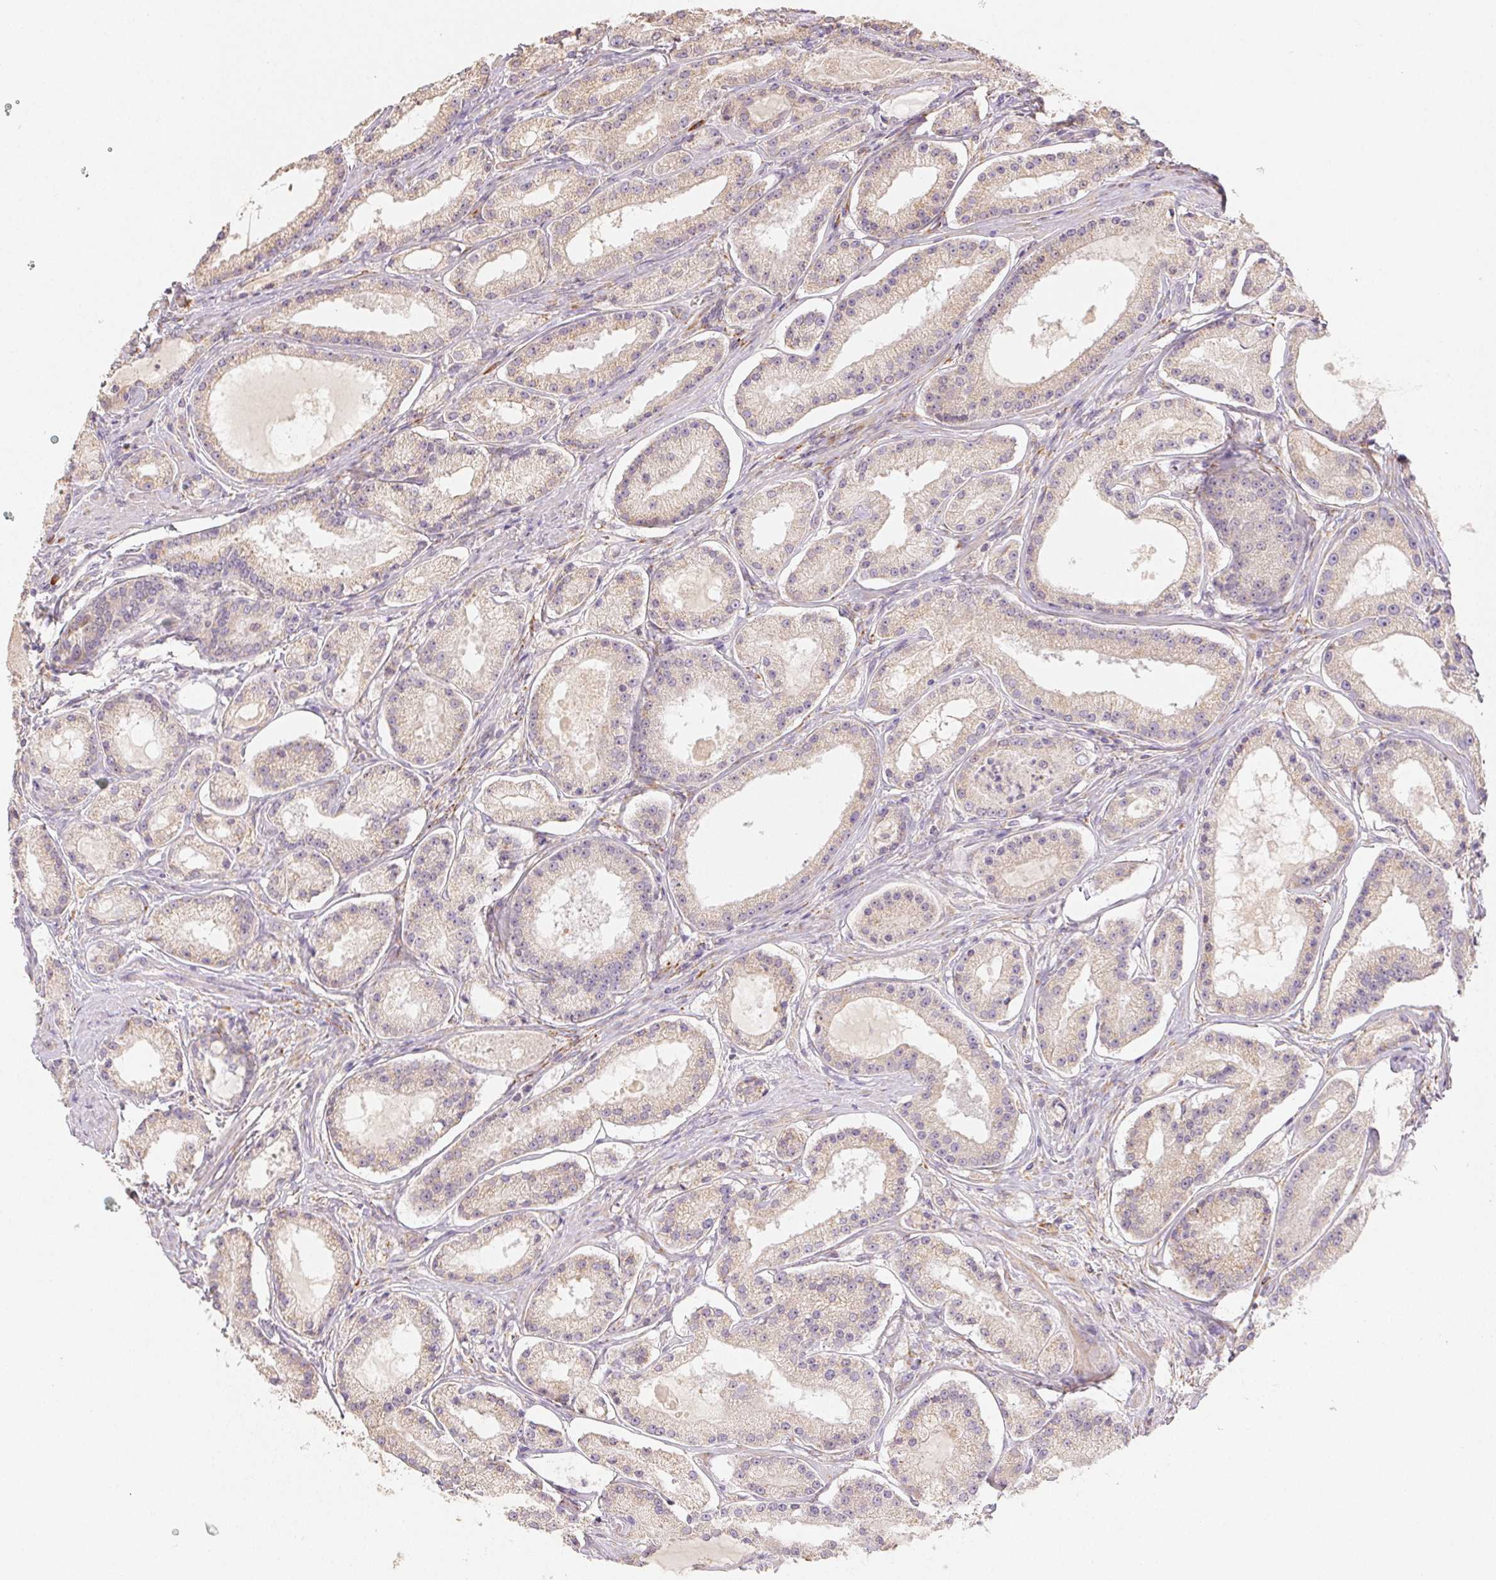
{"staining": {"intensity": "weak", "quantity": "25%-75%", "location": "cytoplasmic/membranous"}, "tissue": "prostate cancer", "cell_type": "Tumor cells", "image_type": "cancer", "snomed": [{"axis": "morphology", "description": "Adenocarcinoma, Low grade"}, {"axis": "topography", "description": "Prostate"}], "caption": "An image of prostate cancer stained for a protein shows weak cytoplasmic/membranous brown staining in tumor cells. The staining was performed using DAB, with brown indicating positive protein expression. Nuclei are stained blue with hematoxylin.", "gene": "ACVR1B", "patient": {"sex": "male", "age": 57}}